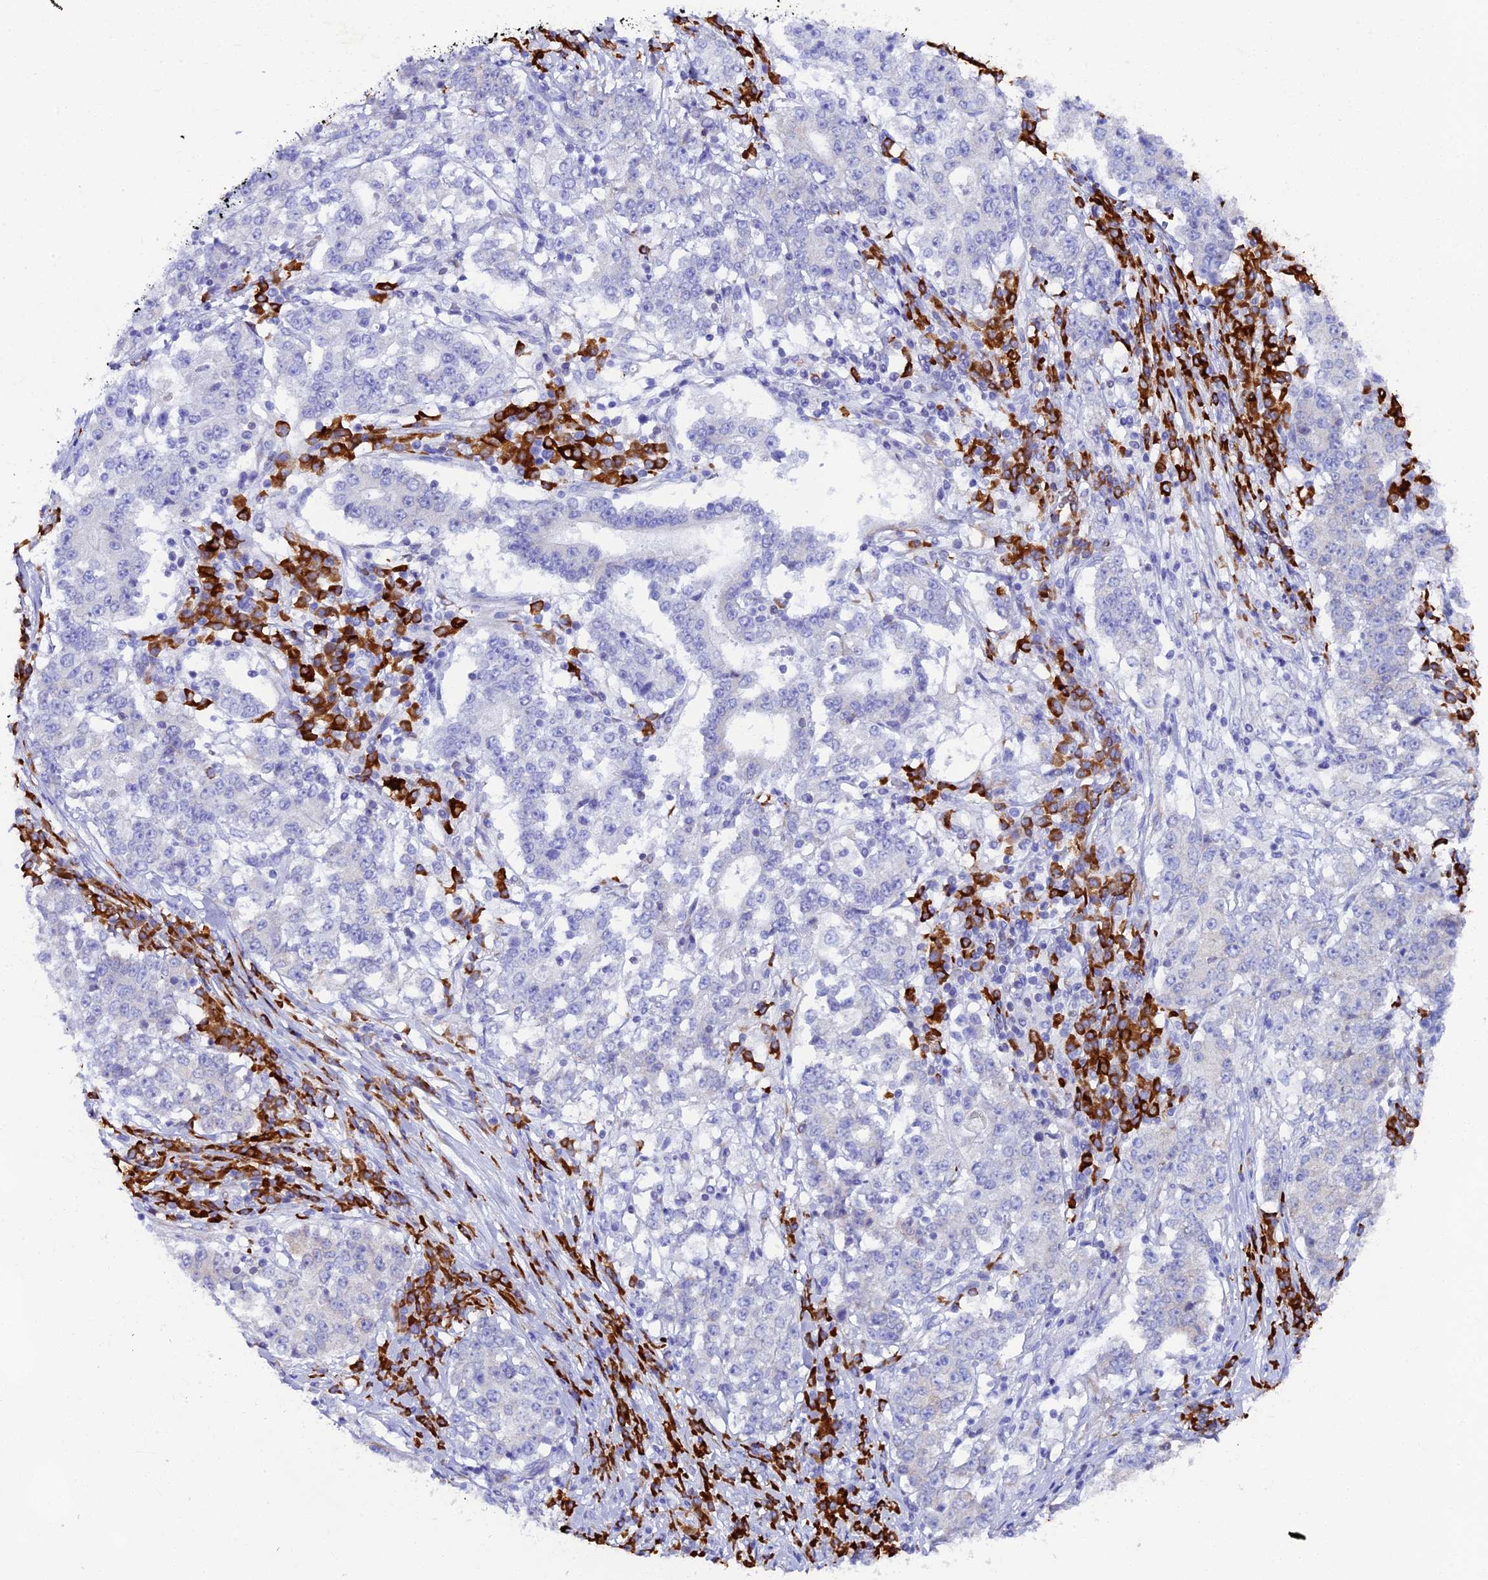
{"staining": {"intensity": "negative", "quantity": "none", "location": "none"}, "tissue": "stomach cancer", "cell_type": "Tumor cells", "image_type": "cancer", "snomed": [{"axis": "morphology", "description": "Adenocarcinoma, NOS"}, {"axis": "topography", "description": "Stomach"}], "caption": "Immunohistochemistry of human adenocarcinoma (stomach) demonstrates no expression in tumor cells. Nuclei are stained in blue.", "gene": "FKBP11", "patient": {"sex": "male", "age": 59}}